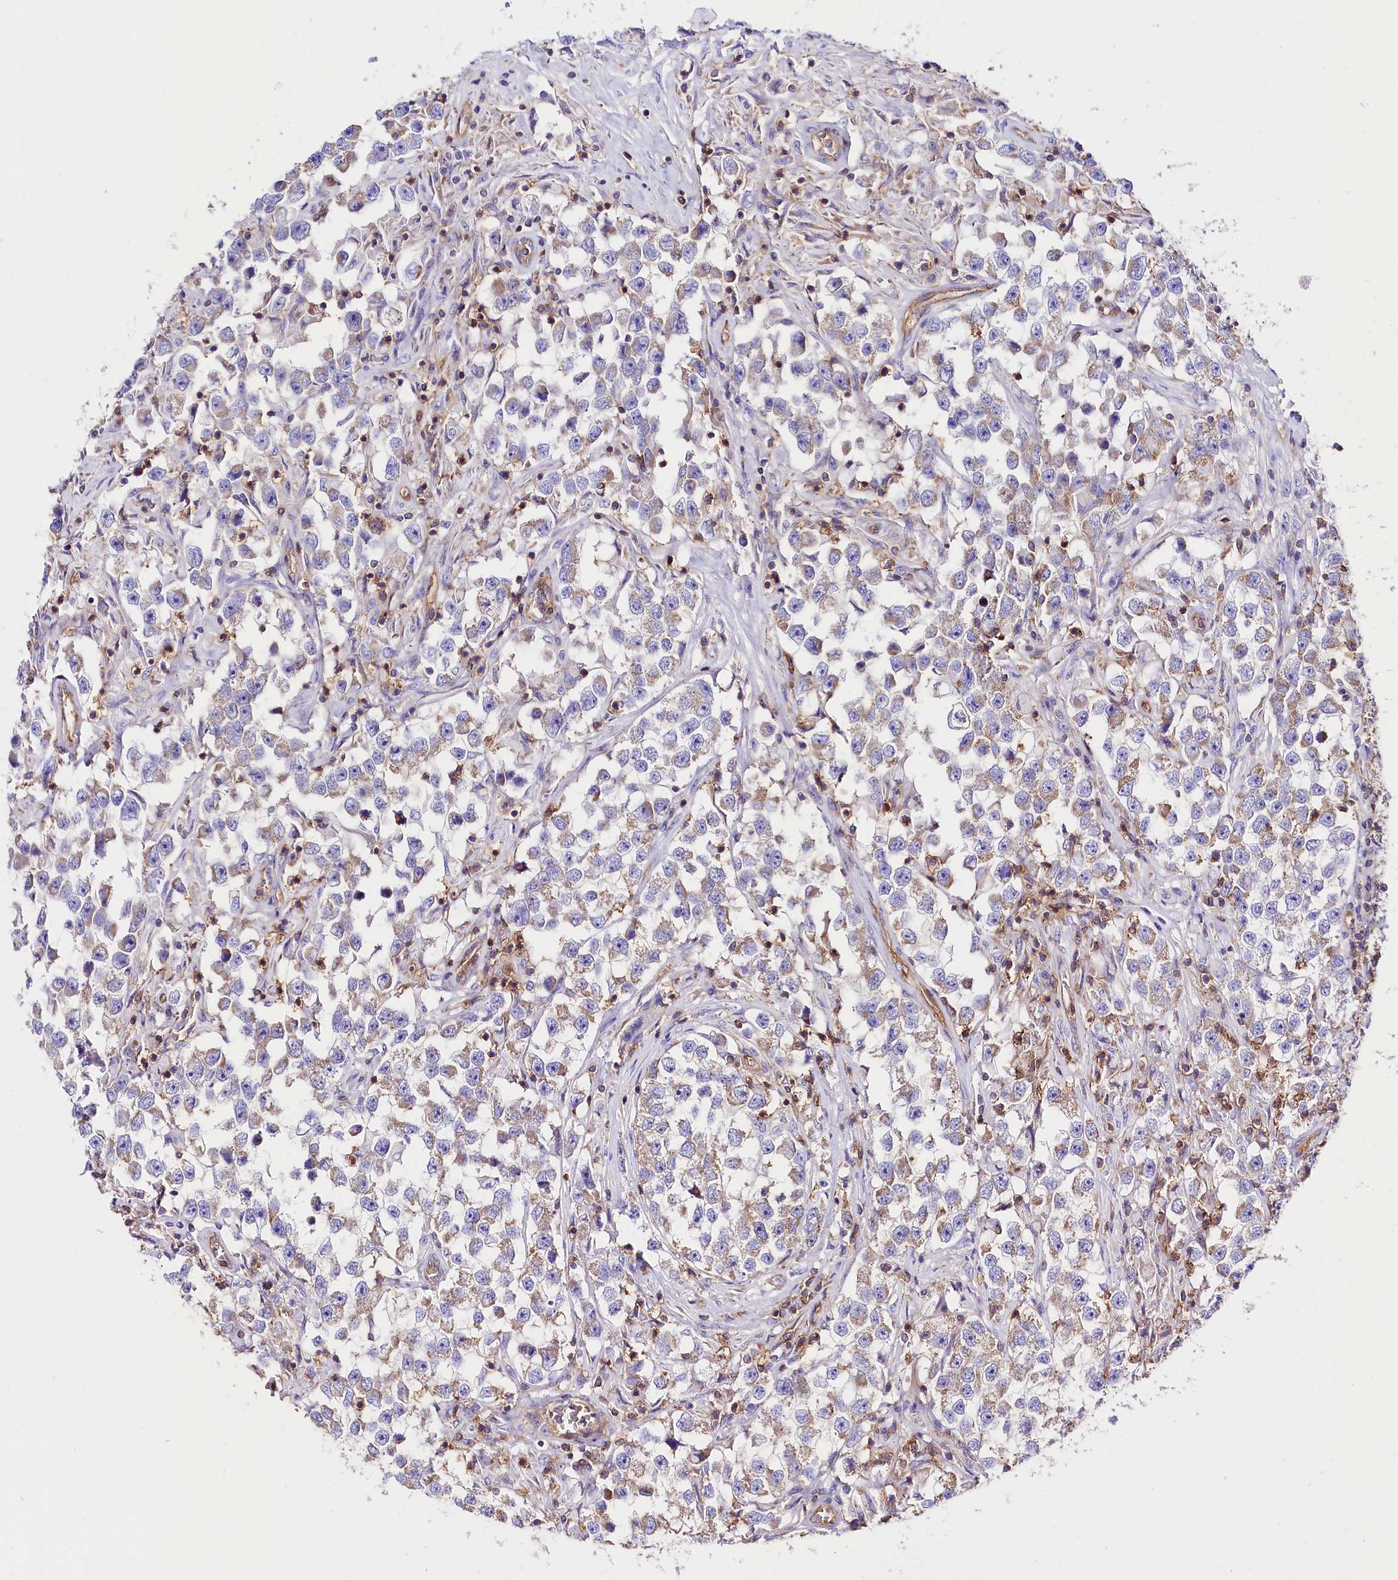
{"staining": {"intensity": "weak", "quantity": "<25%", "location": "cytoplasmic/membranous"}, "tissue": "testis cancer", "cell_type": "Tumor cells", "image_type": "cancer", "snomed": [{"axis": "morphology", "description": "Seminoma, NOS"}, {"axis": "topography", "description": "Testis"}], "caption": "An immunohistochemistry photomicrograph of testis cancer (seminoma) is shown. There is no staining in tumor cells of testis cancer (seminoma).", "gene": "ATP2B4", "patient": {"sex": "male", "age": 46}}